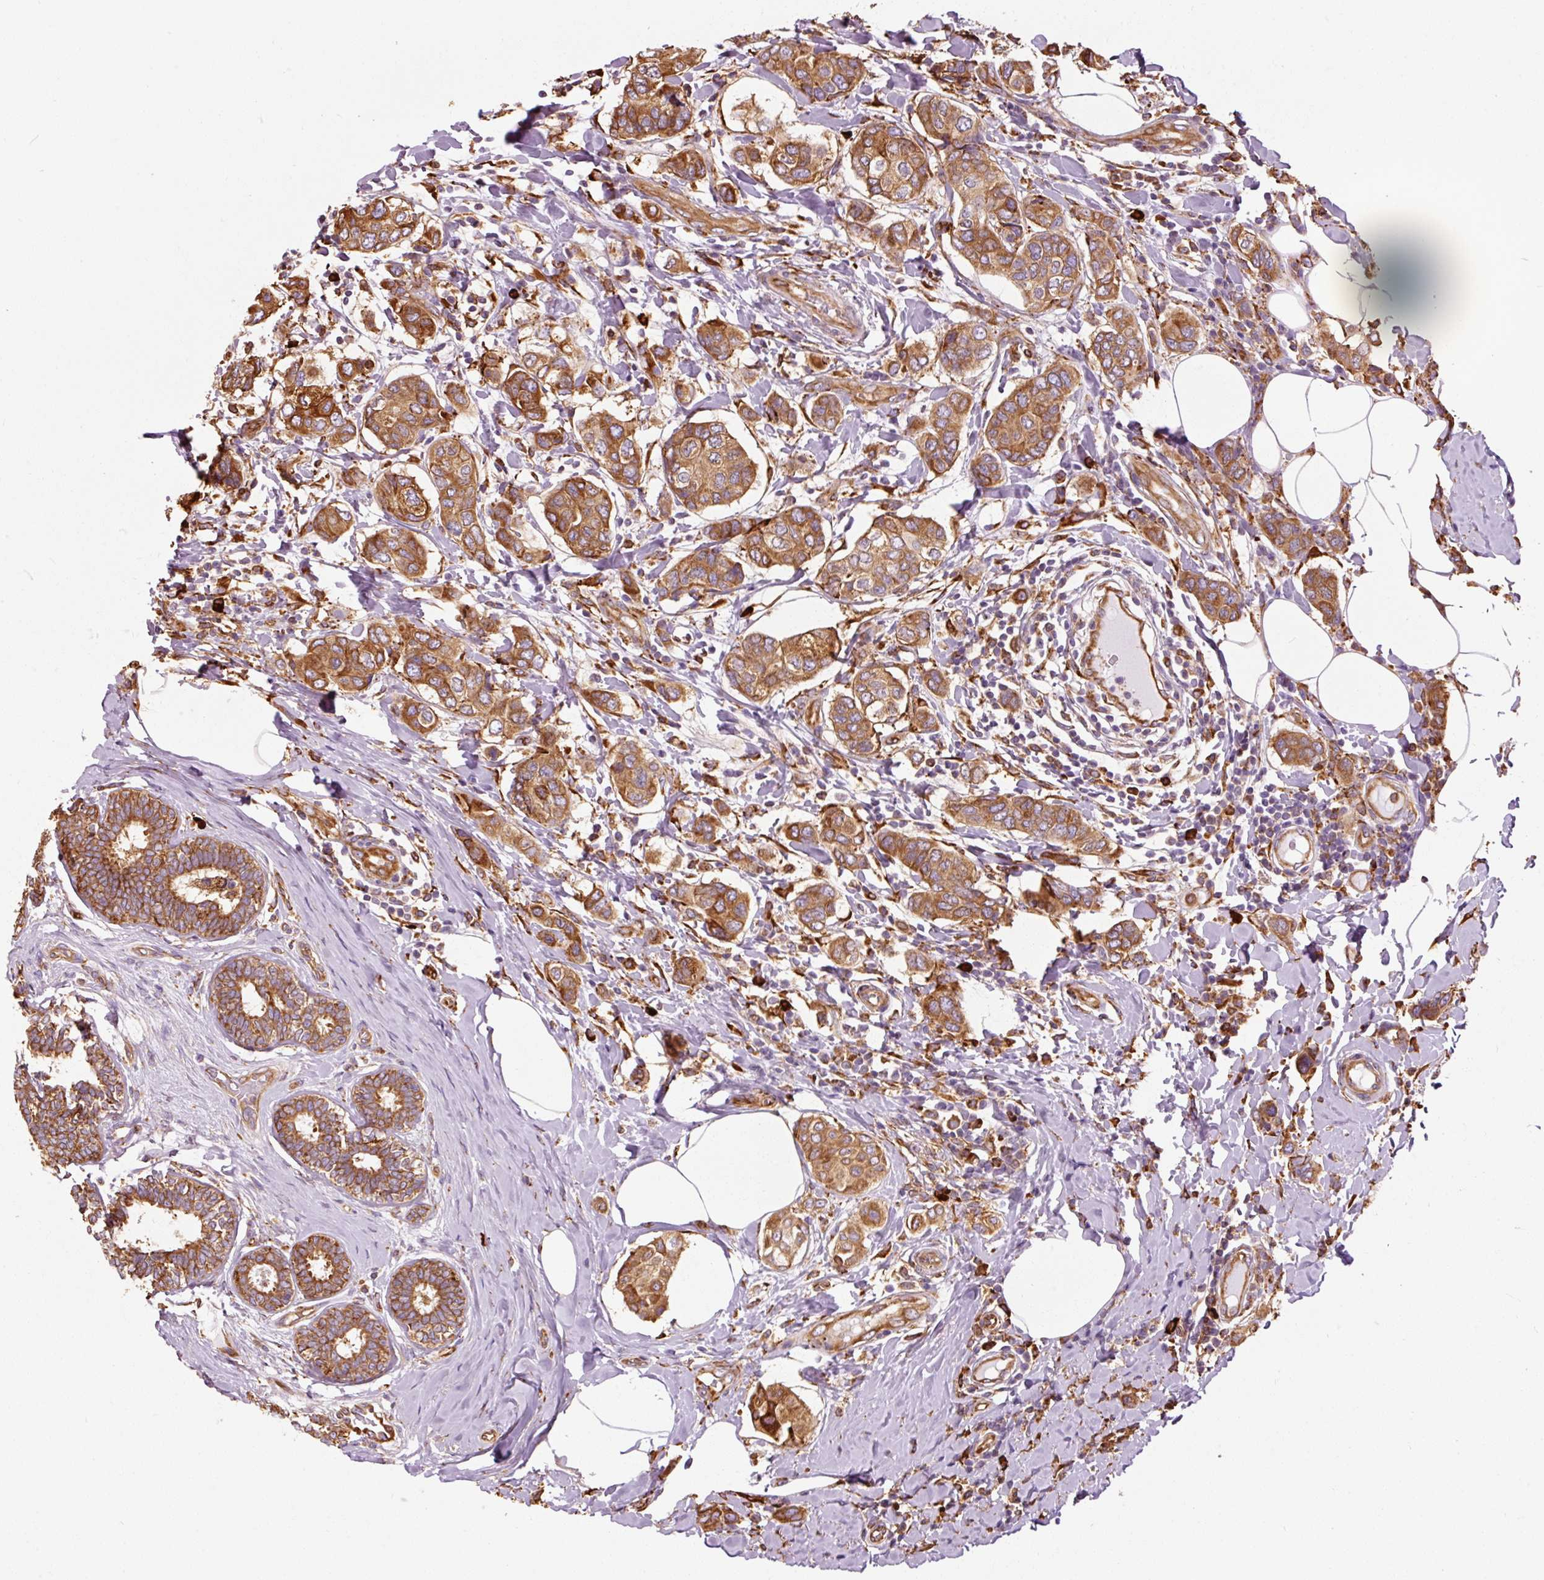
{"staining": {"intensity": "moderate", "quantity": ">75%", "location": "cytoplasmic/membranous"}, "tissue": "breast cancer", "cell_type": "Tumor cells", "image_type": "cancer", "snomed": [{"axis": "morphology", "description": "Lobular carcinoma"}, {"axis": "topography", "description": "Breast"}], "caption": "This is a micrograph of IHC staining of lobular carcinoma (breast), which shows moderate staining in the cytoplasmic/membranous of tumor cells.", "gene": "KLC1", "patient": {"sex": "female", "age": 51}}